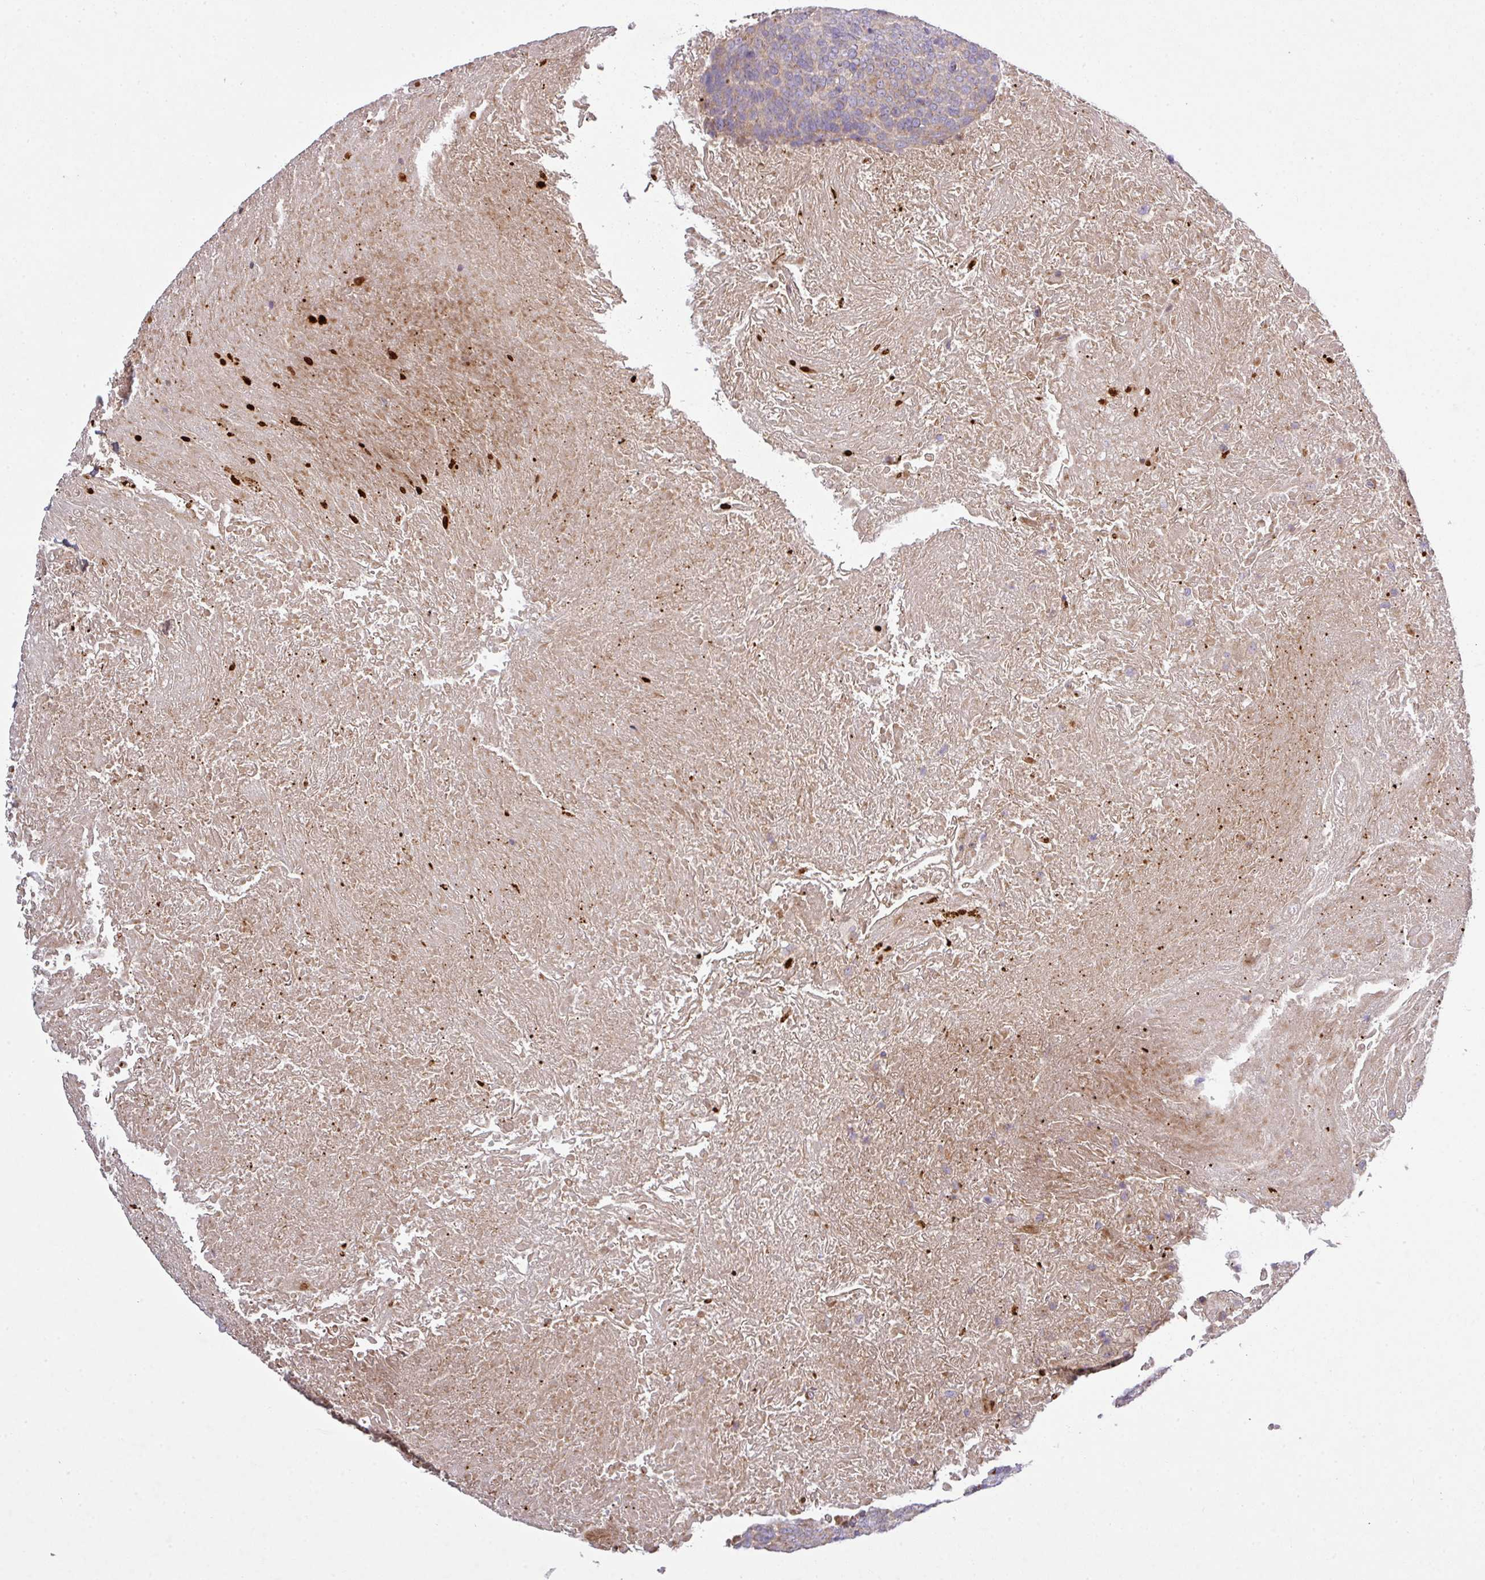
{"staining": {"intensity": "weak", "quantity": ">75%", "location": "cytoplasmic/membranous"}, "tissue": "head and neck cancer", "cell_type": "Tumor cells", "image_type": "cancer", "snomed": [{"axis": "morphology", "description": "Squamous cell carcinoma, NOS"}, {"axis": "morphology", "description": "Squamous cell carcinoma, metastatic, NOS"}, {"axis": "topography", "description": "Lymph node"}, {"axis": "topography", "description": "Head-Neck"}], "caption": "Head and neck cancer (squamous cell carcinoma) was stained to show a protein in brown. There is low levels of weak cytoplasmic/membranous expression in approximately >75% of tumor cells.", "gene": "VTI1A", "patient": {"sex": "male", "age": 62}}